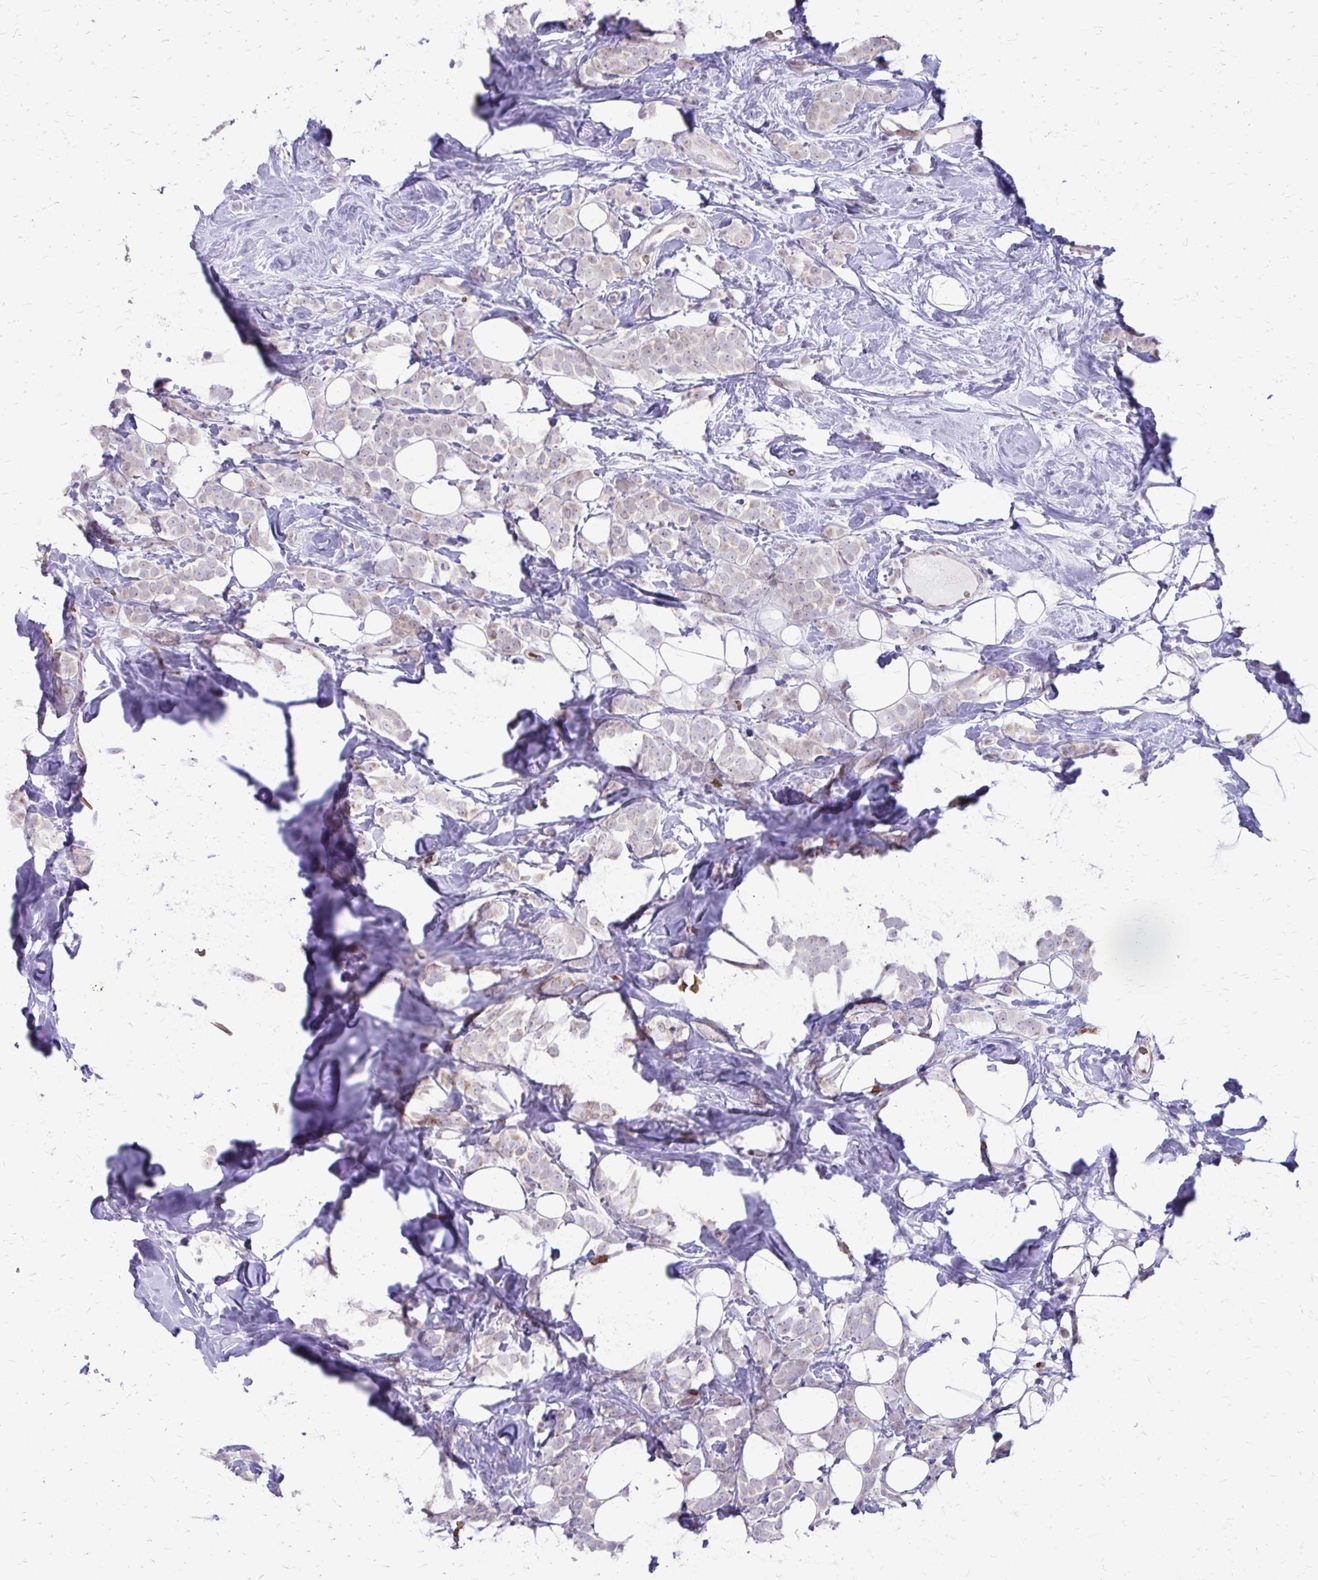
{"staining": {"intensity": "negative", "quantity": "none", "location": "none"}, "tissue": "breast cancer", "cell_type": "Tumor cells", "image_type": "cancer", "snomed": [{"axis": "morphology", "description": "Lobular carcinoma"}, {"axis": "topography", "description": "Breast"}], "caption": "A micrograph of human lobular carcinoma (breast) is negative for staining in tumor cells. The staining is performed using DAB (3,3'-diaminobenzidine) brown chromogen with nuclei counter-stained in using hematoxylin.", "gene": "FUNDC2", "patient": {"sex": "female", "age": 49}}